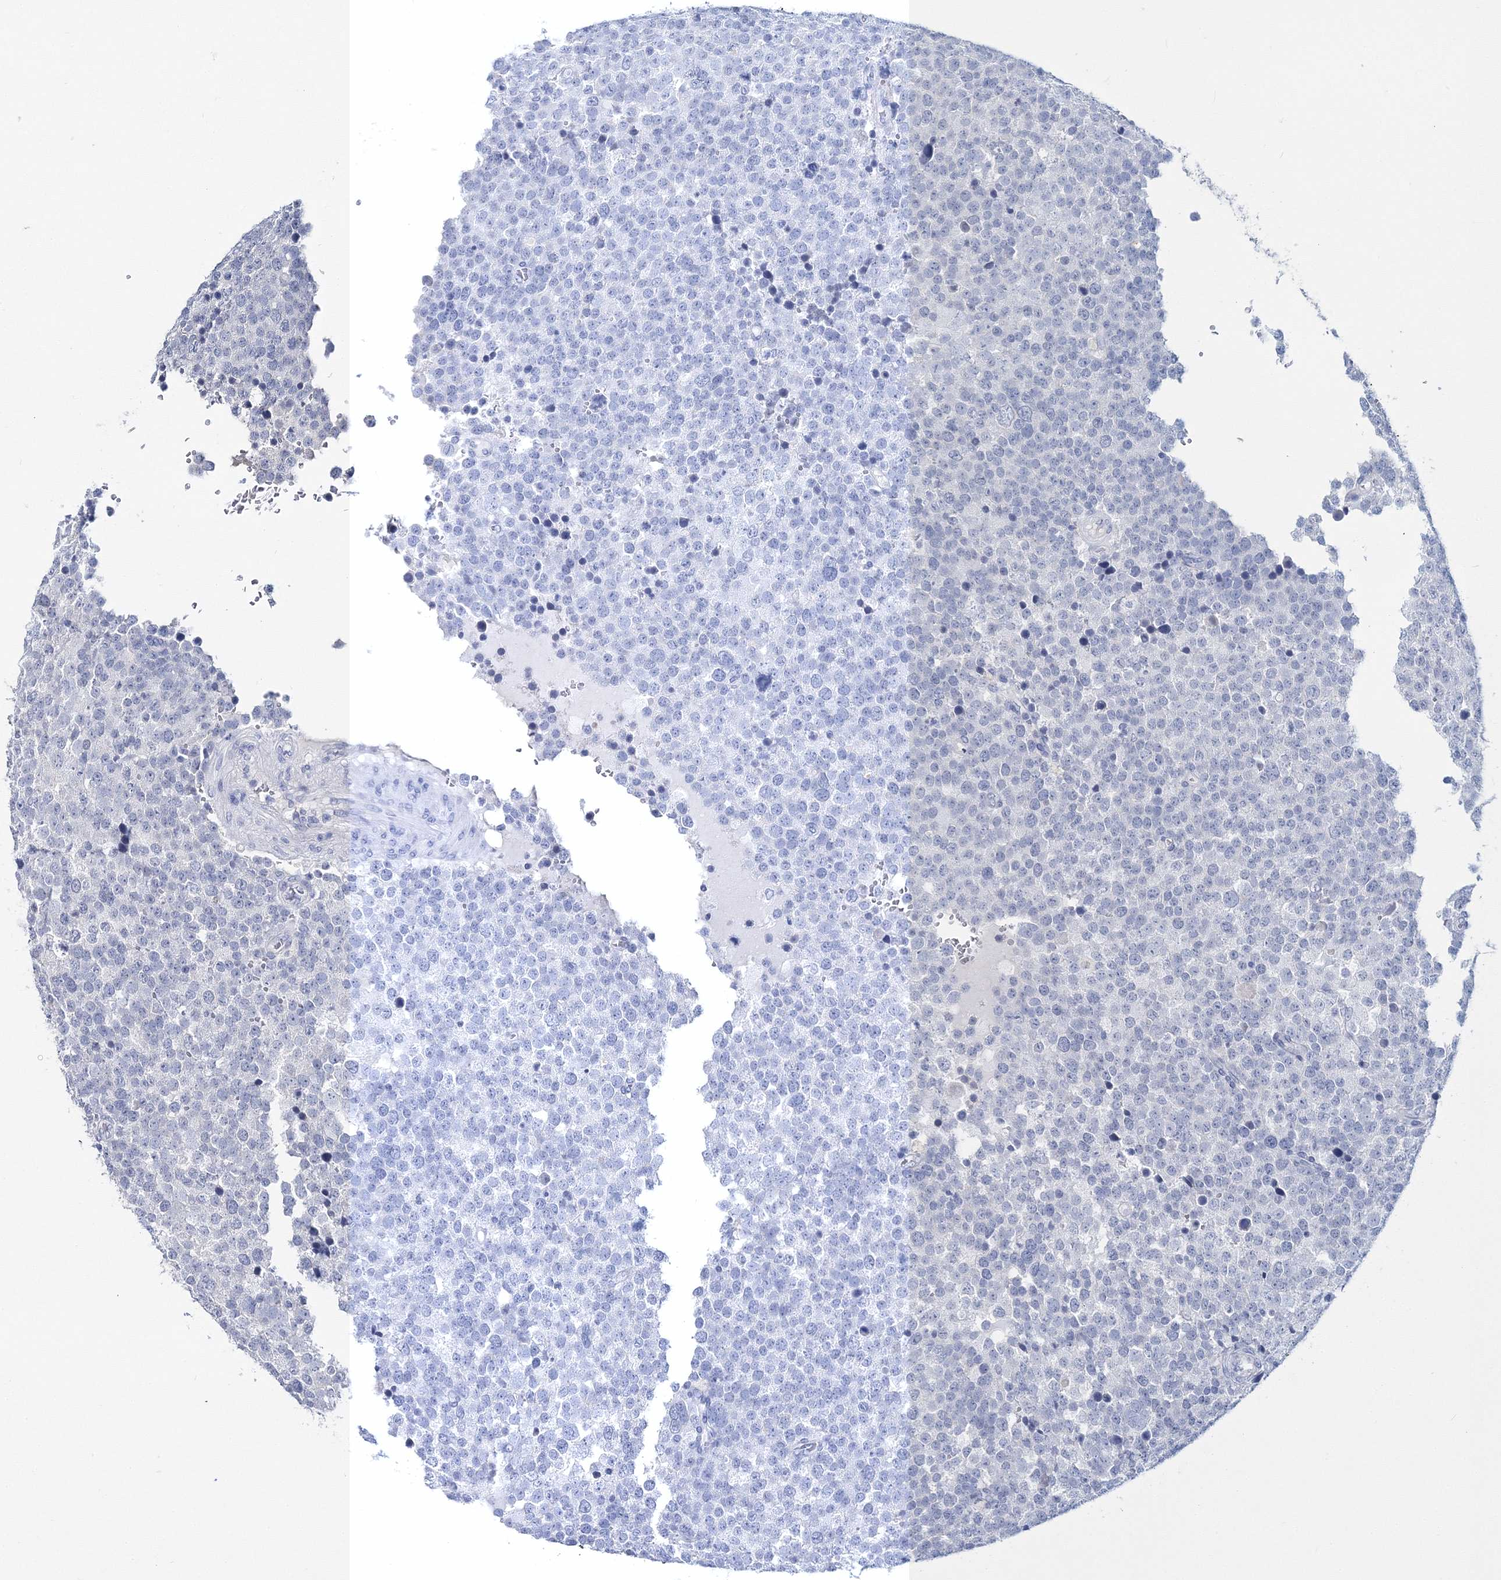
{"staining": {"intensity": "negative", "quantity": "none", "location": "none"}, "tissue": "testis cancer", "cell_type": "Tumor cells", "image_type": "cancer", "snomed": [{"axis": "morphology", "description": "Seminoma, NOS"}, {"axis": "topography", "description": "Testis"}], "caption": "This image is of testis cancer (seminoma) stained with immunohistochemistry (IHC) to label a protein in brown with the nuclei are counter-stained blue. There is no expression in tumor cells. (Brightfield microscopy of DAB (3,3'-diaminobenzidine) IHC at high magnification).", "gene": "MYOZ2", "patient": {"sex": "male", "age": 71}}